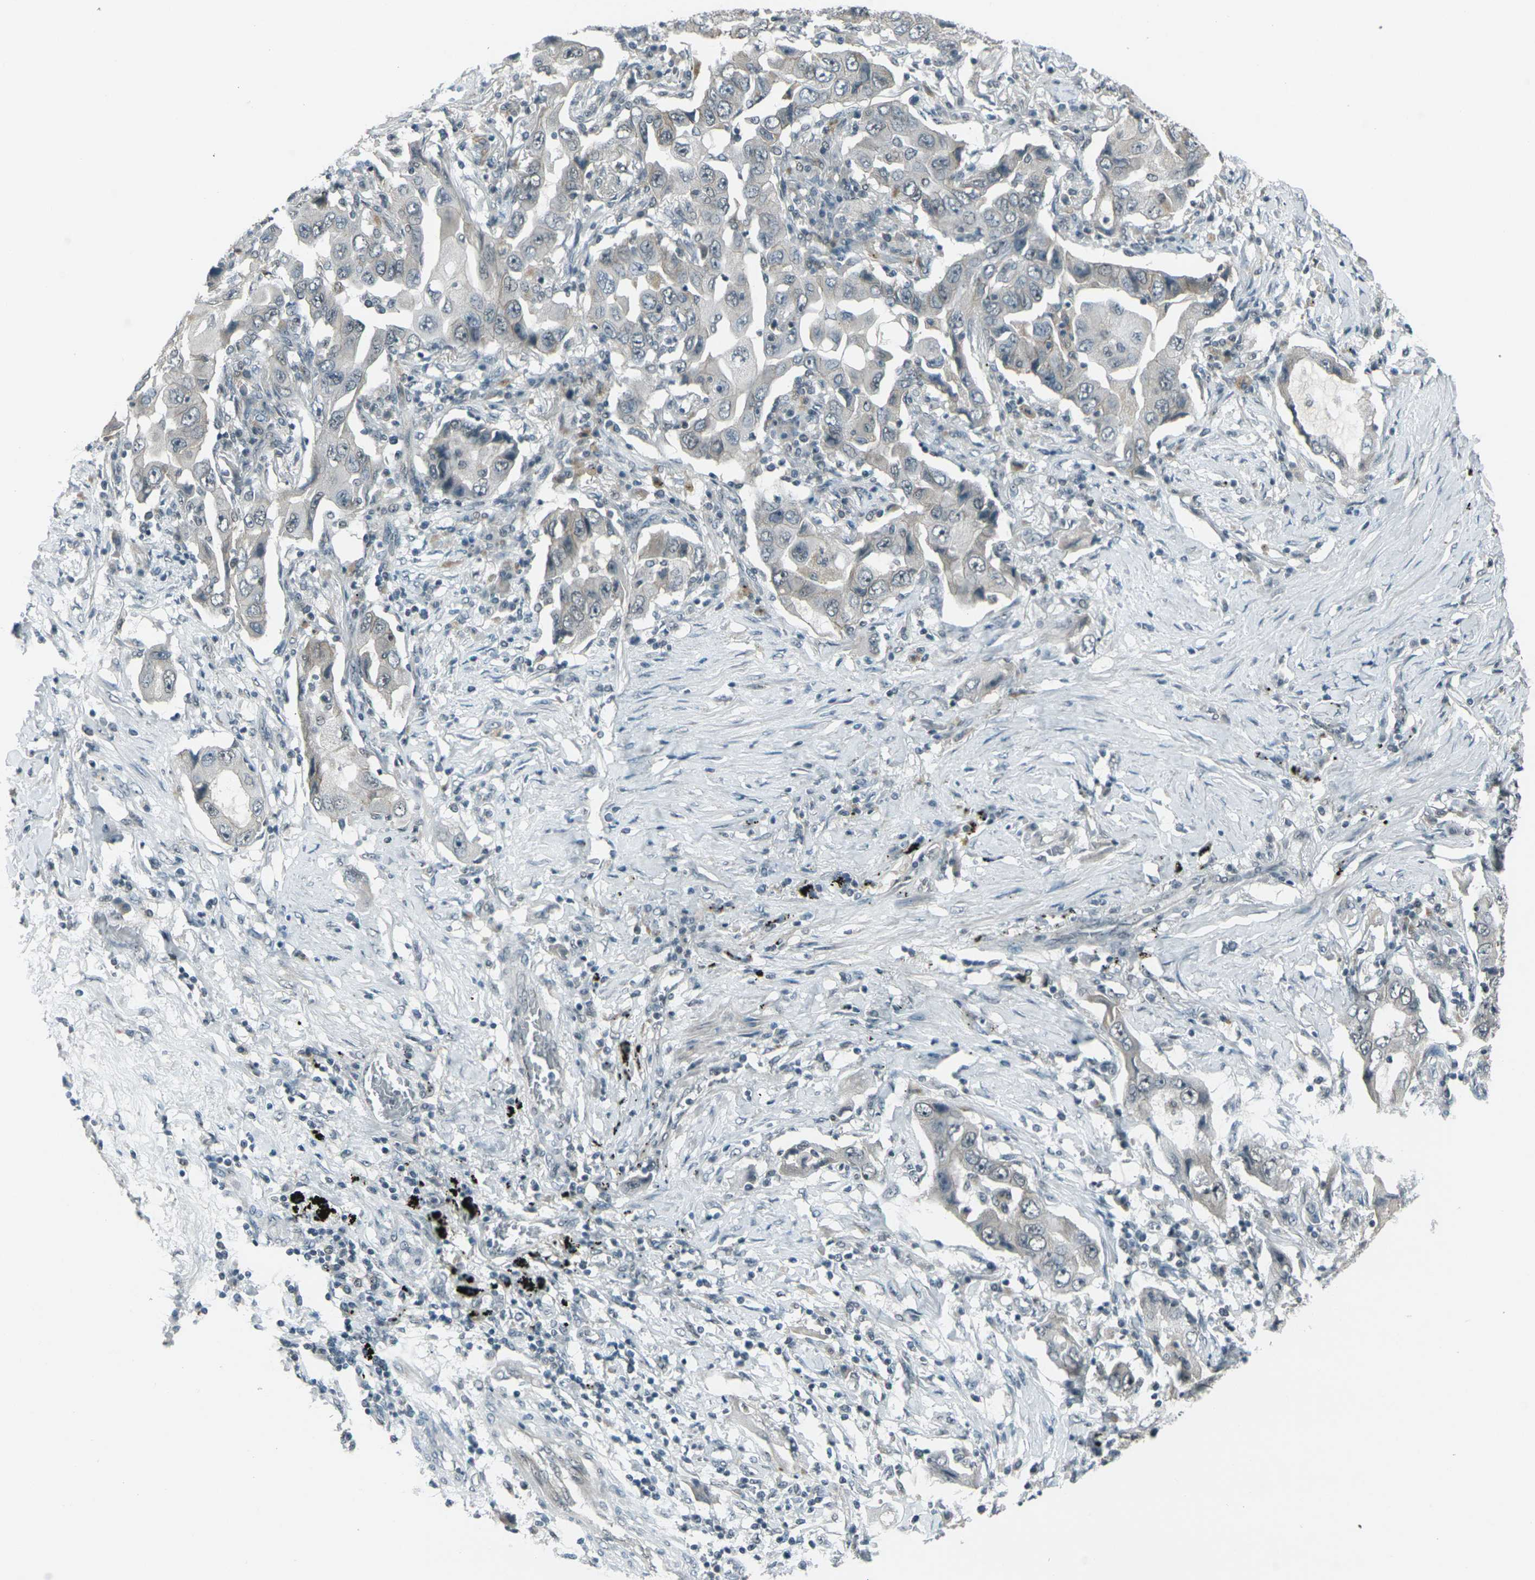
{"staining": {"intensity": "negative", "quantity": "none", "location": "none"}, "tissue": "lung cancer", "cell_type": "Tumor cells", "image_type": "cancer", "snomed": [{"axis": "morphology", "description": "Adenocarcinoma, NOS"}, {"axis": "topography", "description": "Lung"}], "caption": "IHC of human adenocarcinoma (lung) shows no staining in tumor cells.", "gene": "GPR19", "patient": {"sex": "female", "age": 65}}